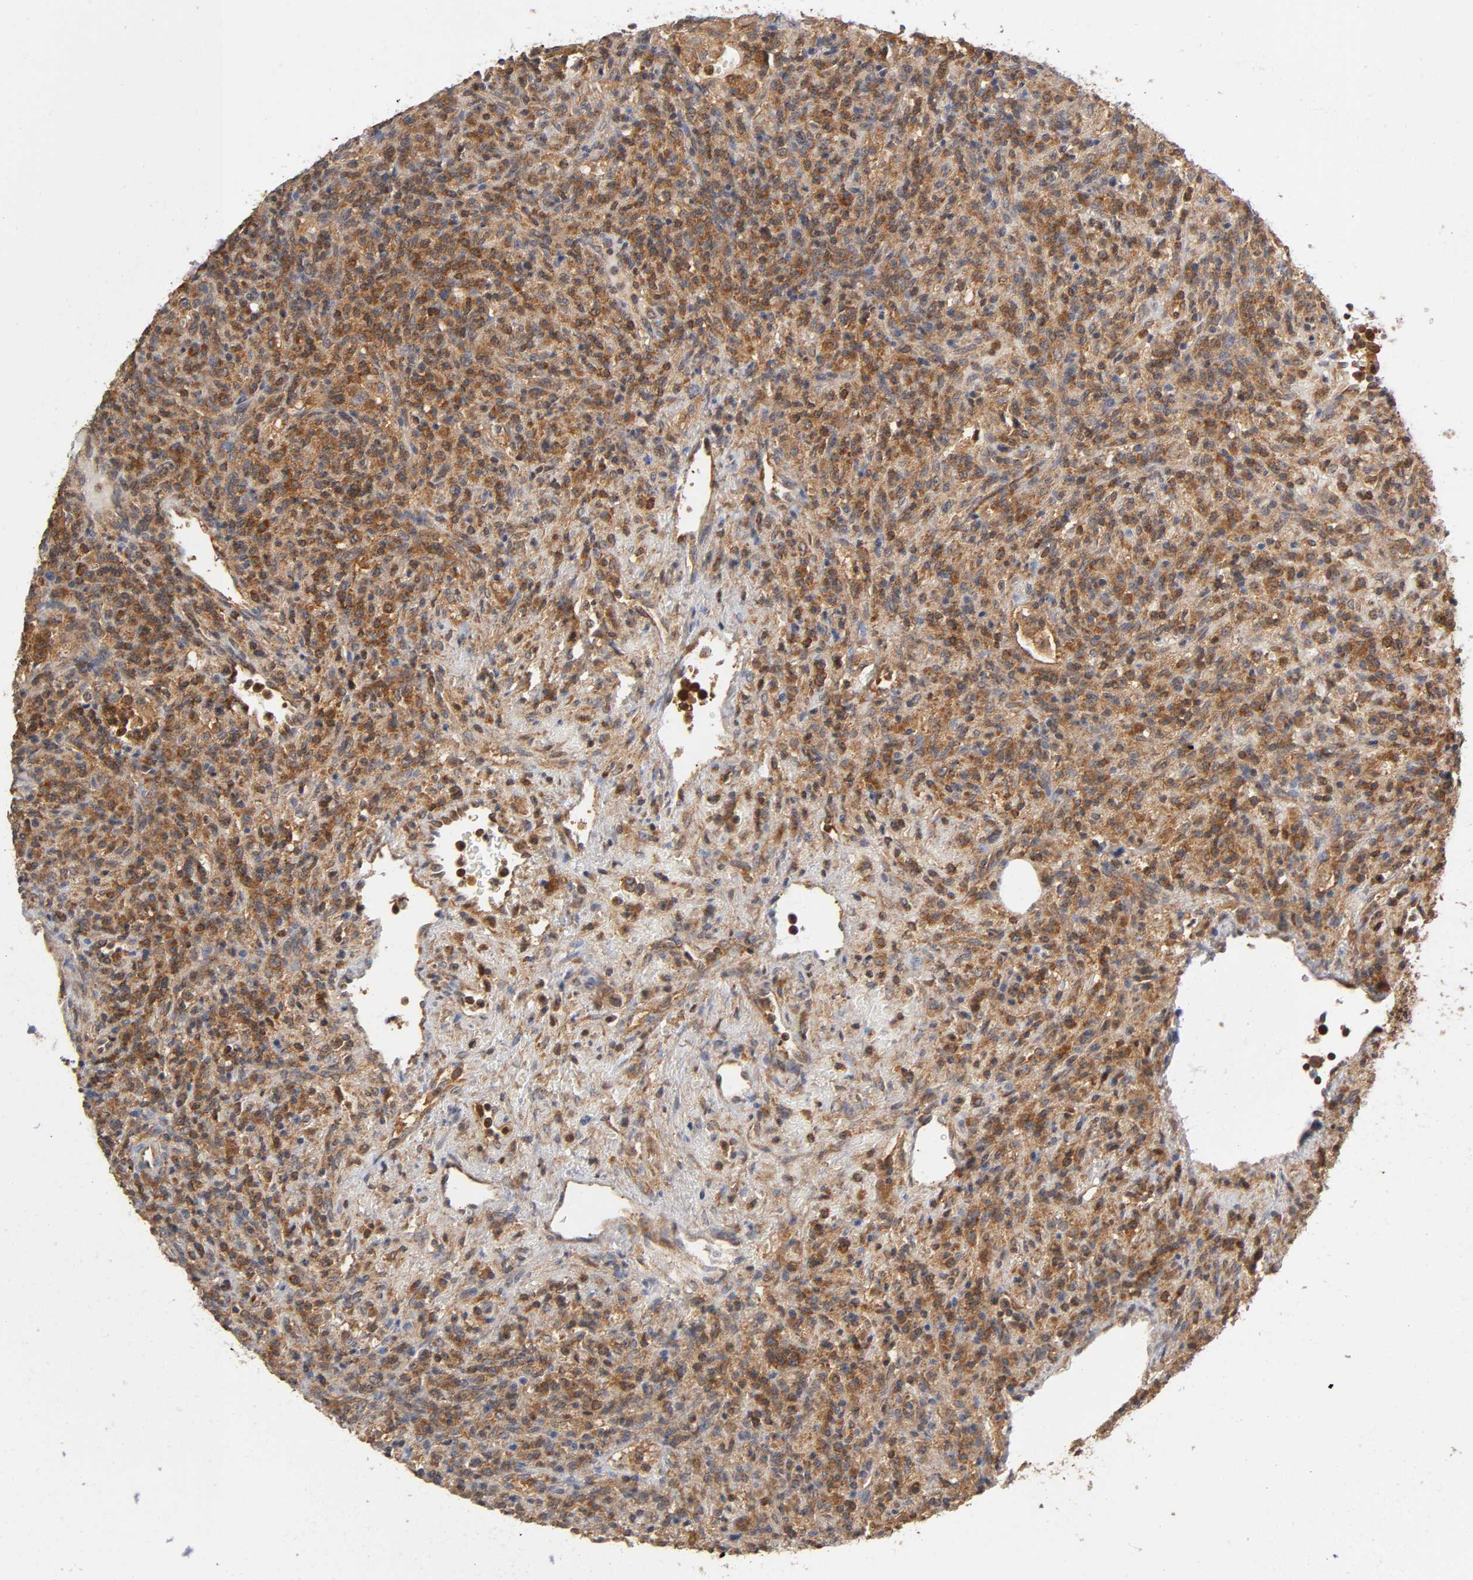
{"staining": {"intensity": "moderate", "quantity": ">75%", "location": "cytoplasmic/membranous"}, "tissue": "lymphoma", "cell_type": "Tumor cells", "image_type": "cancer", "snomed": [{"axis": "morphology", "description": "Hodgkin's disease, NOS"}, {"axis": "topography", "description": "Lymph node"}], "caption": "Approximately >75% of tumor cells in Hodgkin's disease exhibit moderate cytoplasmic/membranous protein positivity as visualized by brown immunohistochemical staining.", "gene": "PAFAH1B1", "patient": {"sex": "male", "age": 65}}